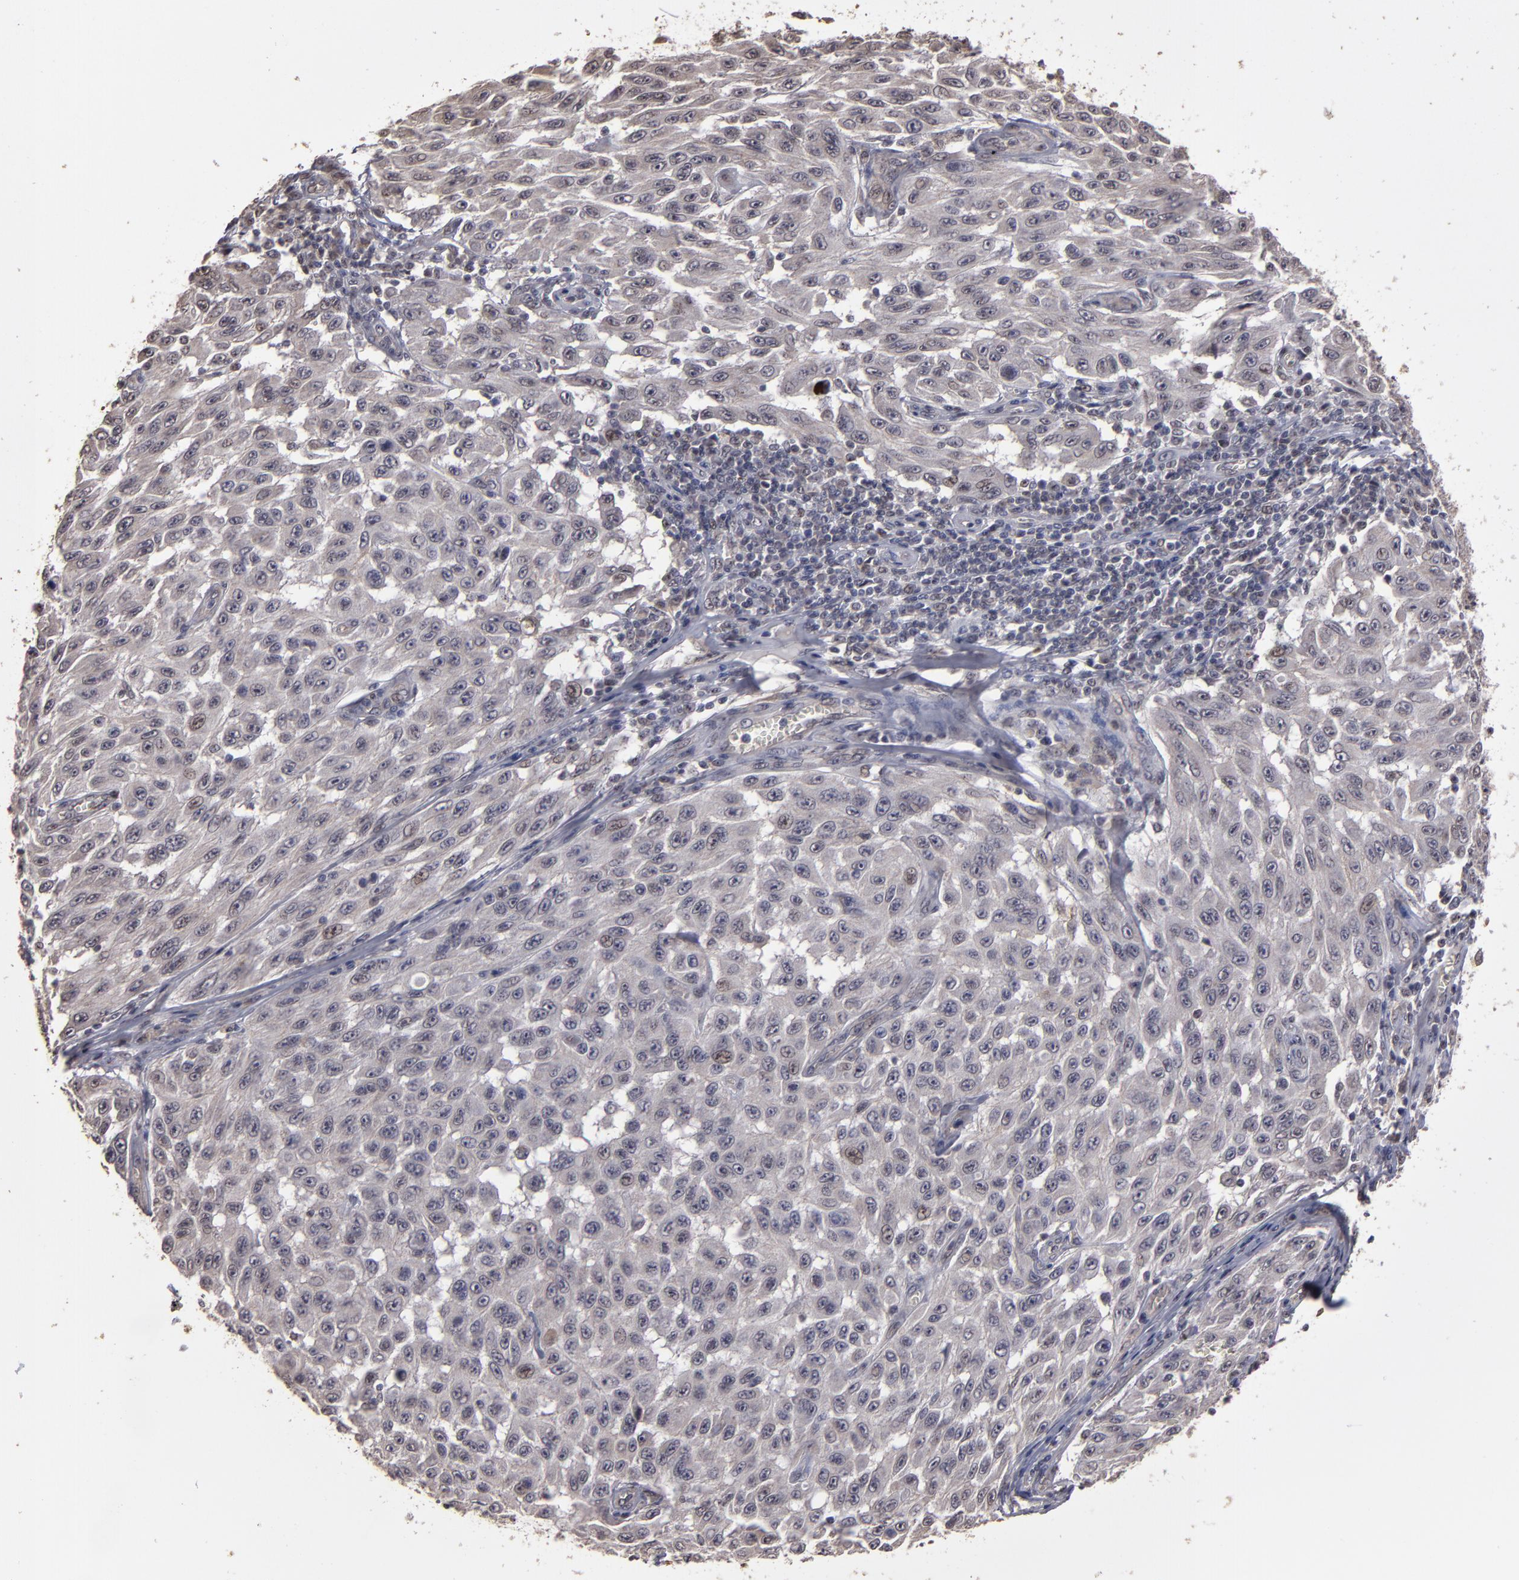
{"staining": {"intensity": "weak", "quantity": "<25%", "location": "nuclear"}, "tissue": "melanoma", "cell_type": "Tumor cells", "image_type": "cancer", "snomed": [{"axis": "morphology", "description": "Malignant melanoma, NOS"}, {"axis": "topography", "description": "Skin"}], "caption": "Tumor cells are negative for brown protein staining in melanoma.", "gene": "CD55", "patient": {"sex": "male", "age": 30}}